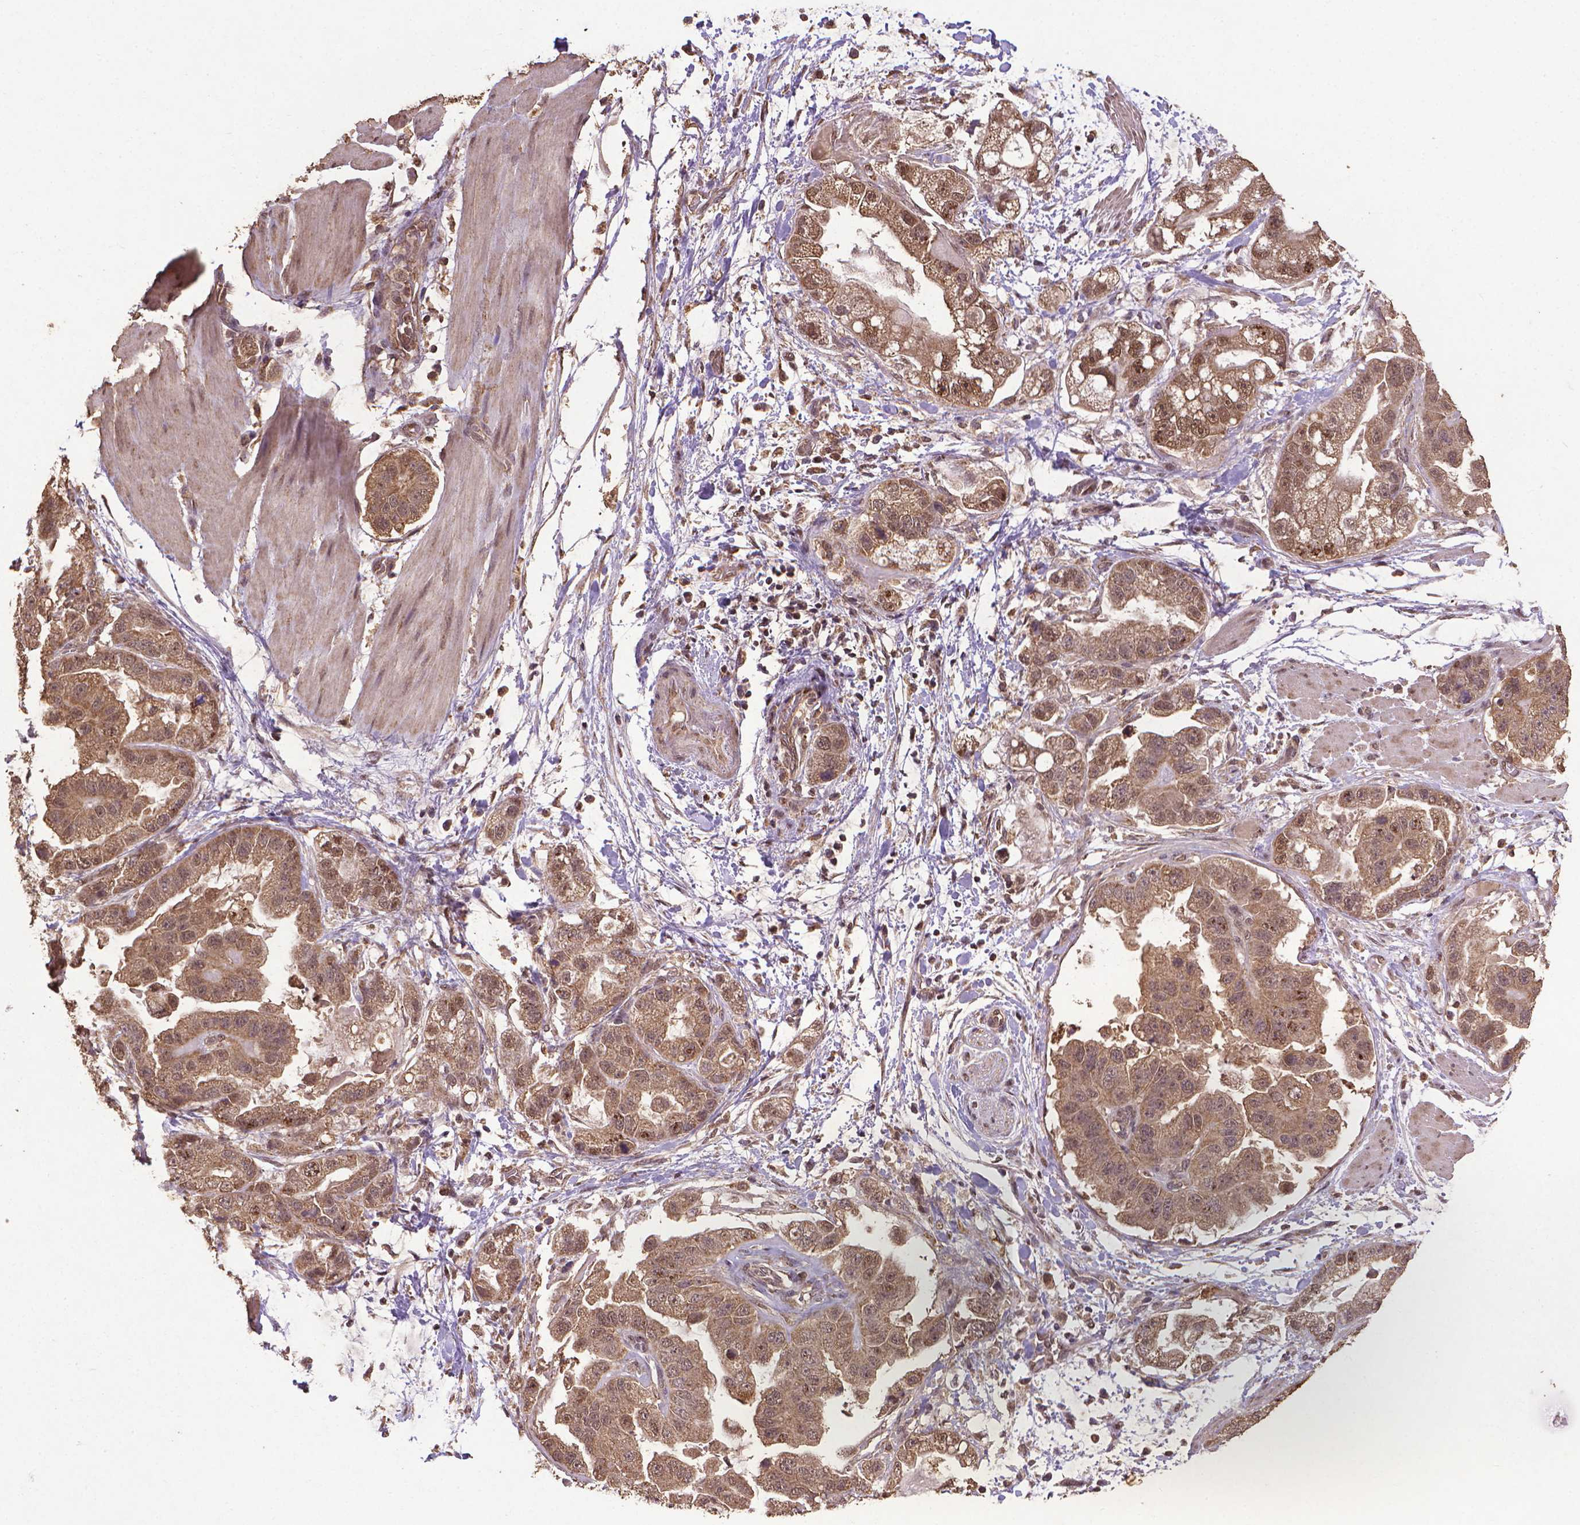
{"staining": {"intensity": "moderate", "quantity": ">75%", "location": "cytoplasmic/membranous,nuclear"}, "tissue": "stomach cancer", "cell_type": "Tumor cells", "image_type": "cancer", "snomed": [{"axis": "morphology", "description": "Adenocarcinoma, NOS"}, {"axis": "topography", "description": "Stomach"}], "caption": "This image exhibits stomach cancer stained with immunohistochemistry to label a protein in brown. The cytoplasmic/membranous and nuclear of tumor cells show moderate positivity for the protein. Nuclei are counter-stained blue.", "gene": "DCAF1", "patient": {"sex": "male", "age": 59}}